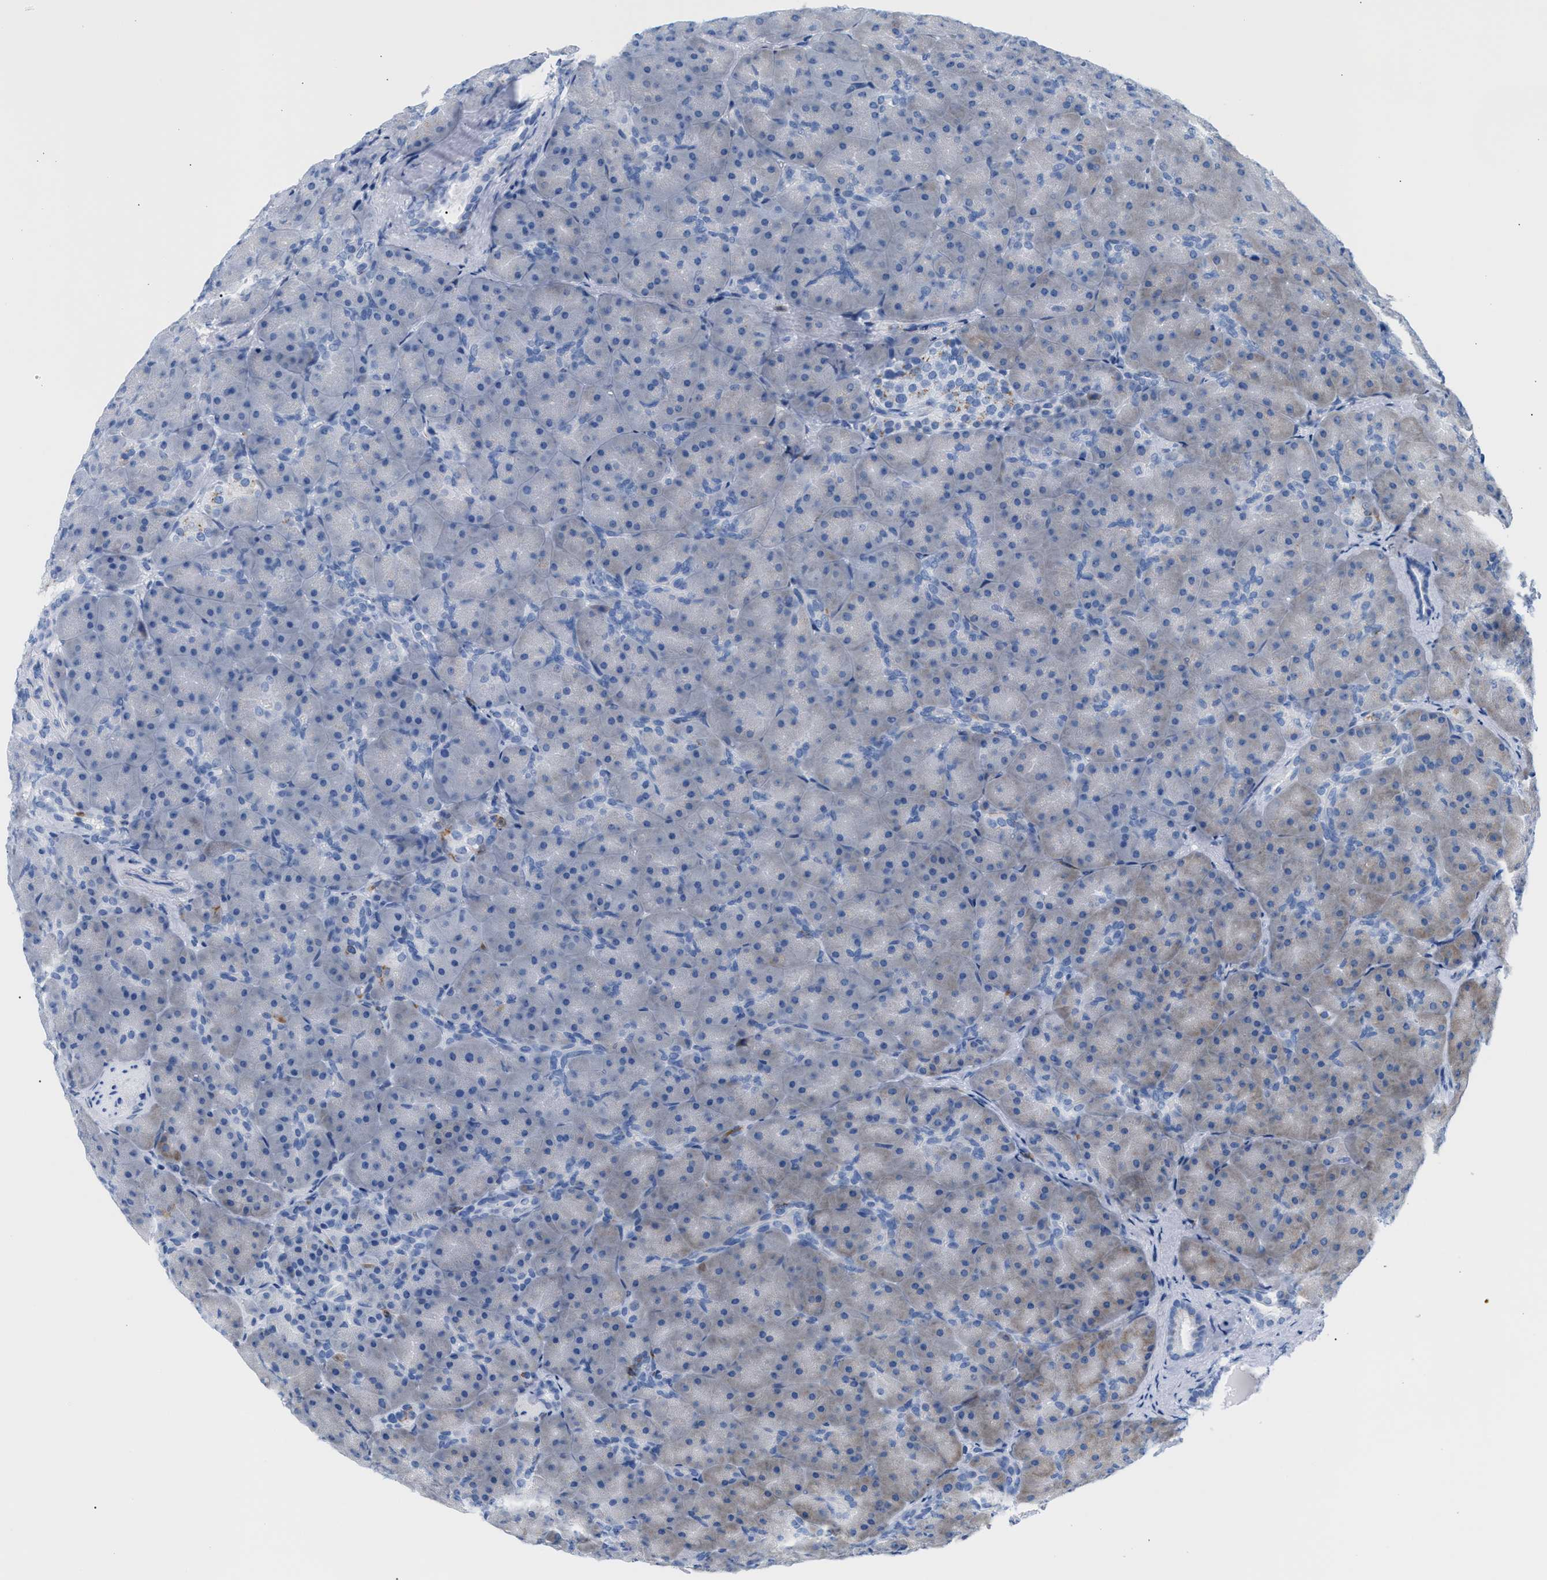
{"staining": {"intensity": "weak", "quantity": "<25%", "location": "cytoplasmic/membranous"}, "tissue": "pancreas", "cell_type": "Exocrine glandular cells", "image_type": "normal", "snomed": [{"axis": "morphology", "description": "Normal tissue, NOS"}, {"axis": "topography", "description": "Pancreas"}], "caption": "Immunohistochemical staining of benign pancreas reveals no significant positivity in exocrine glandular cells. (Immunohistochemistry (ihc), brightfield microscopy, high magnification).", "gene": "TACC3", "patient": {"sex": "male", "age": 66}}